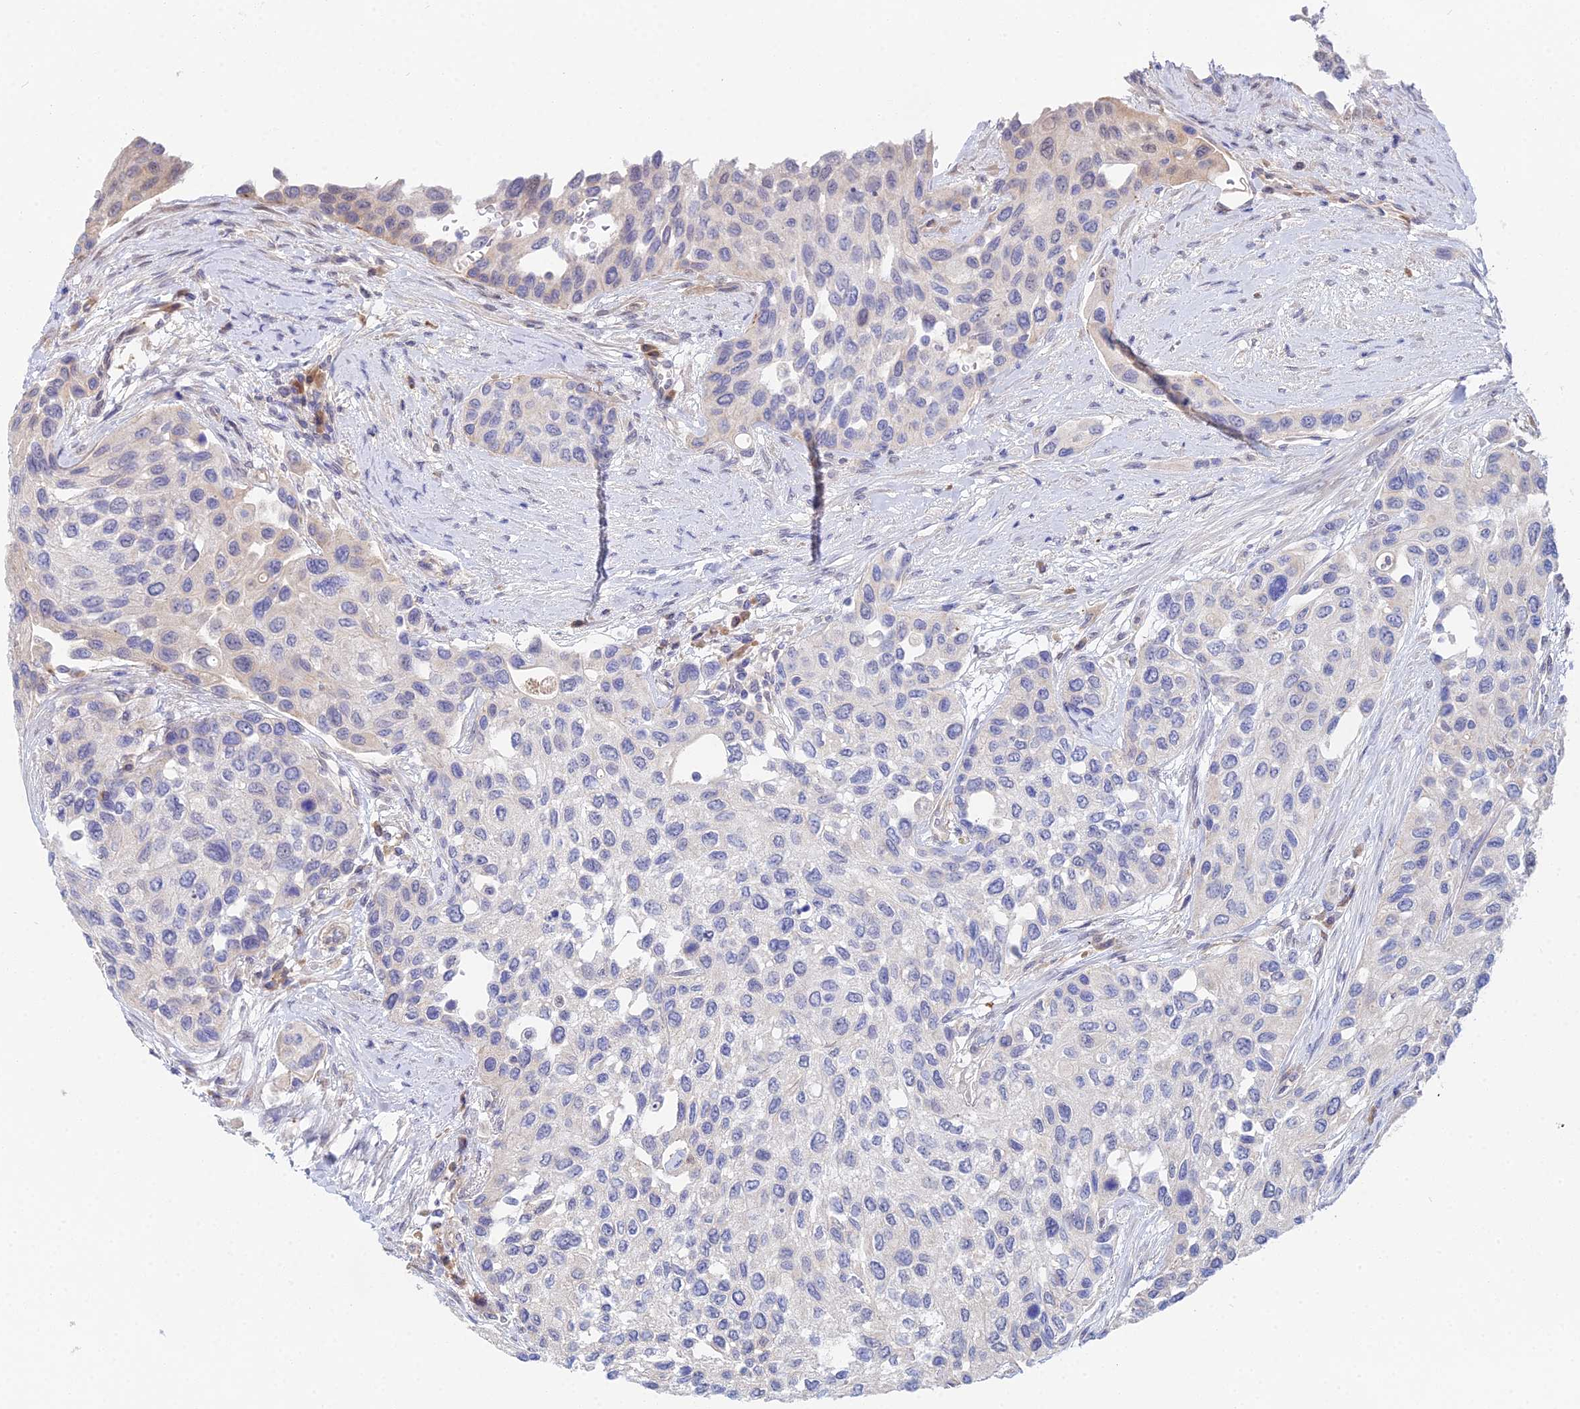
{"staining": {"intensity": "negative", "quantity": "none", "location": "none"}, "tissue": "urothelial cancer", "cell_type": "Tumor cells", "image_type": "cancer", "snomed": [{"axis": "morphology", "description": "Normal tissue, NOS"}, {"axis": "morphology", "description": "Urothelial carcinoma, High grade"}, {"axis": "topography", "description": "Vascular tissue"}, {"axis": "topography", "description": "Urinary bladder"}], "caption": "Image shows no significant protein positivity in tumor cells of urothelial cancer.", "gene": "DNAH14", "patient": {"sex": "female", "age": 56}}